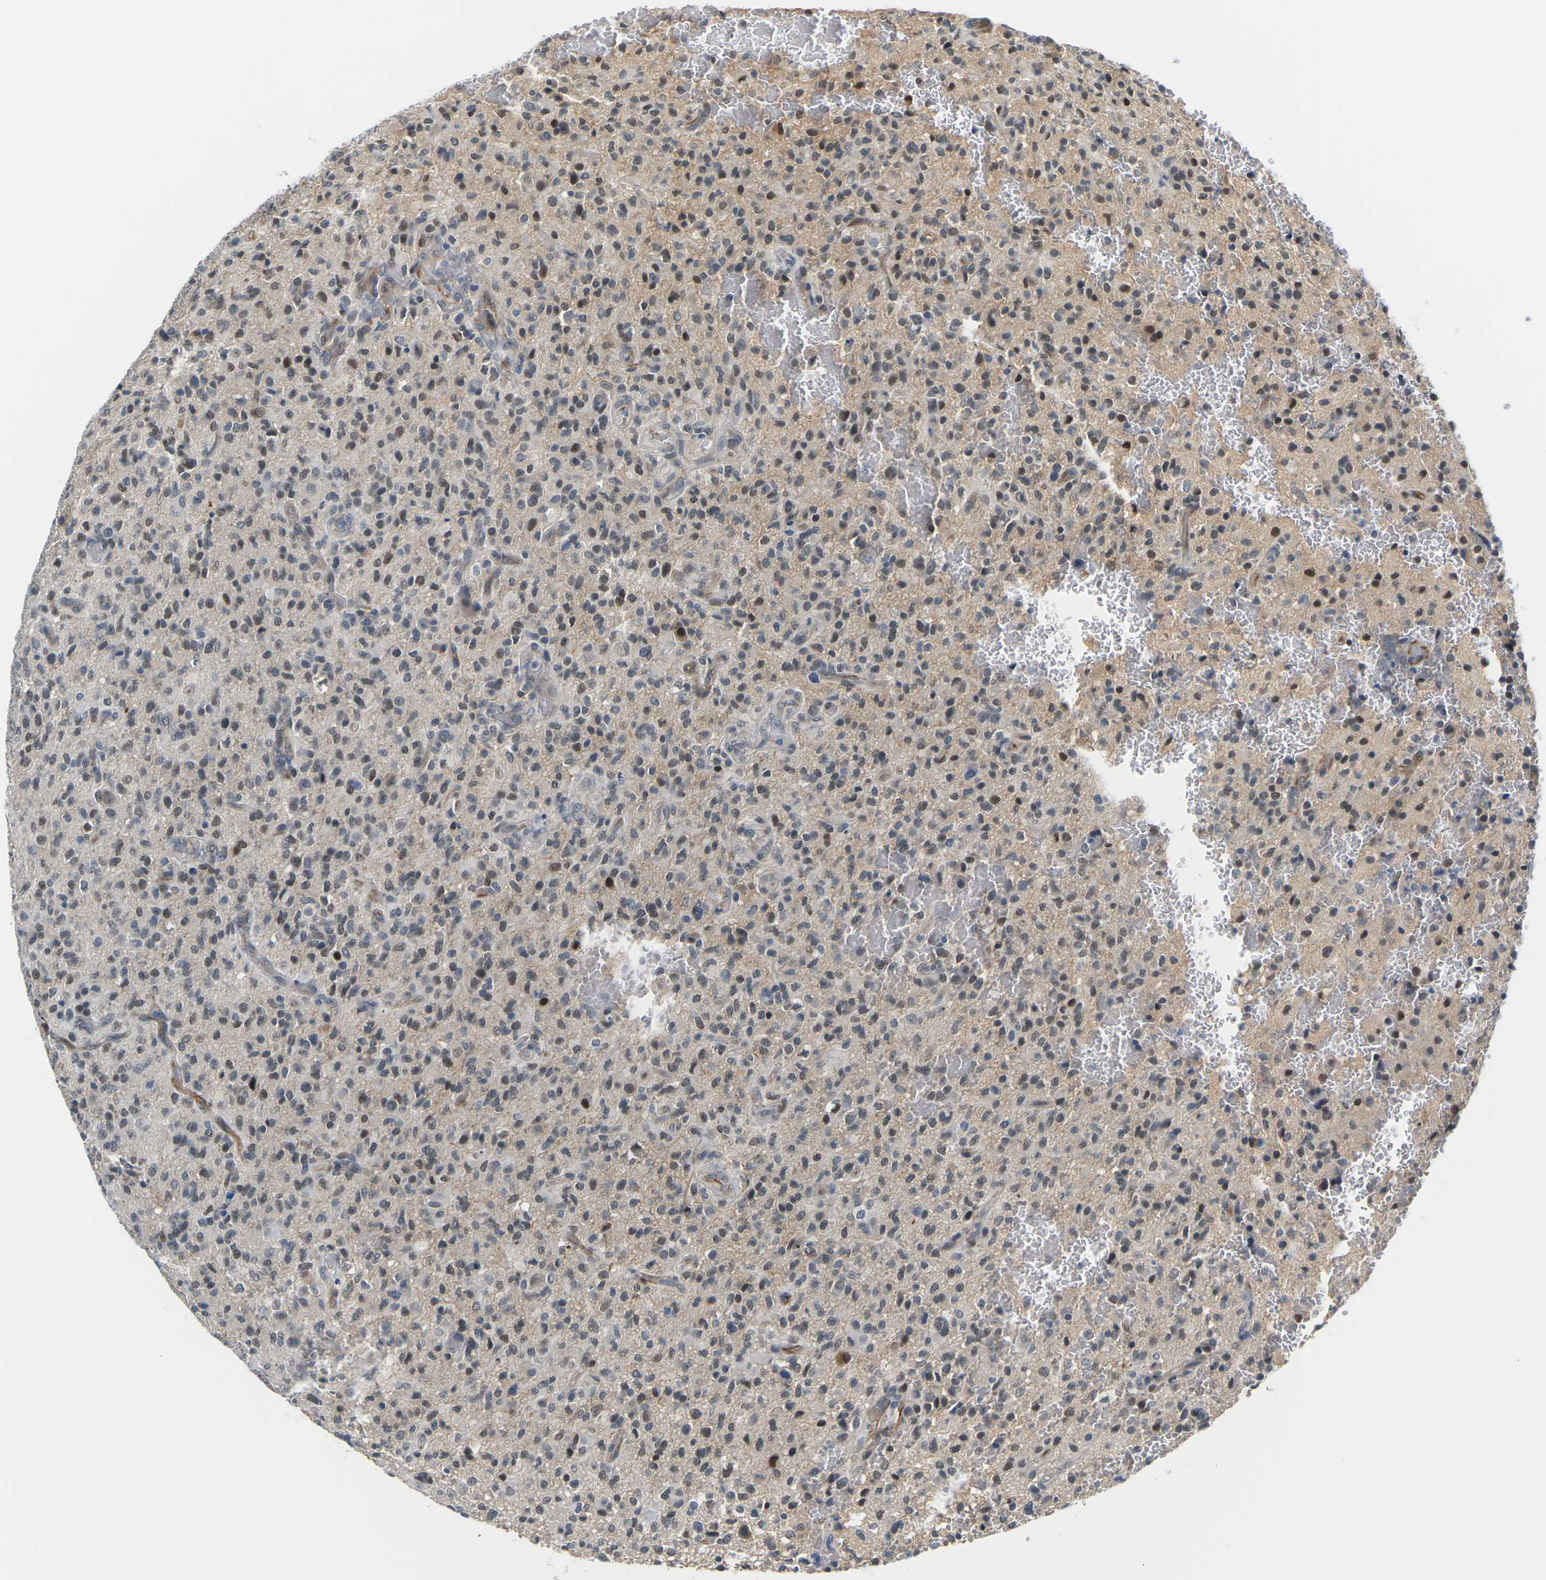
{"staining": {"intensity": "moderate", "quantity": ">75%", "location": "nuclear"}, "tissue": "glioma", "cell_type": "Tumor cells", "image_type": "cancer", "snomed": [{"axis": "morphology", "description": "Glioma, malignant, High grade"}, {"axis": "topography", "description": "Brain"}], "caption": "Immunohistochemistry (IHC) image of neoplastic tissue: human glioma stained using immunohistochemistry (IHC) displays medium levels of moderate protein expression localized specifically in the nuclear of tumor cells, appearing as a nuclear brown color.", "gene": "PKP2", "patient": {"sex": "male", "age": 71}}